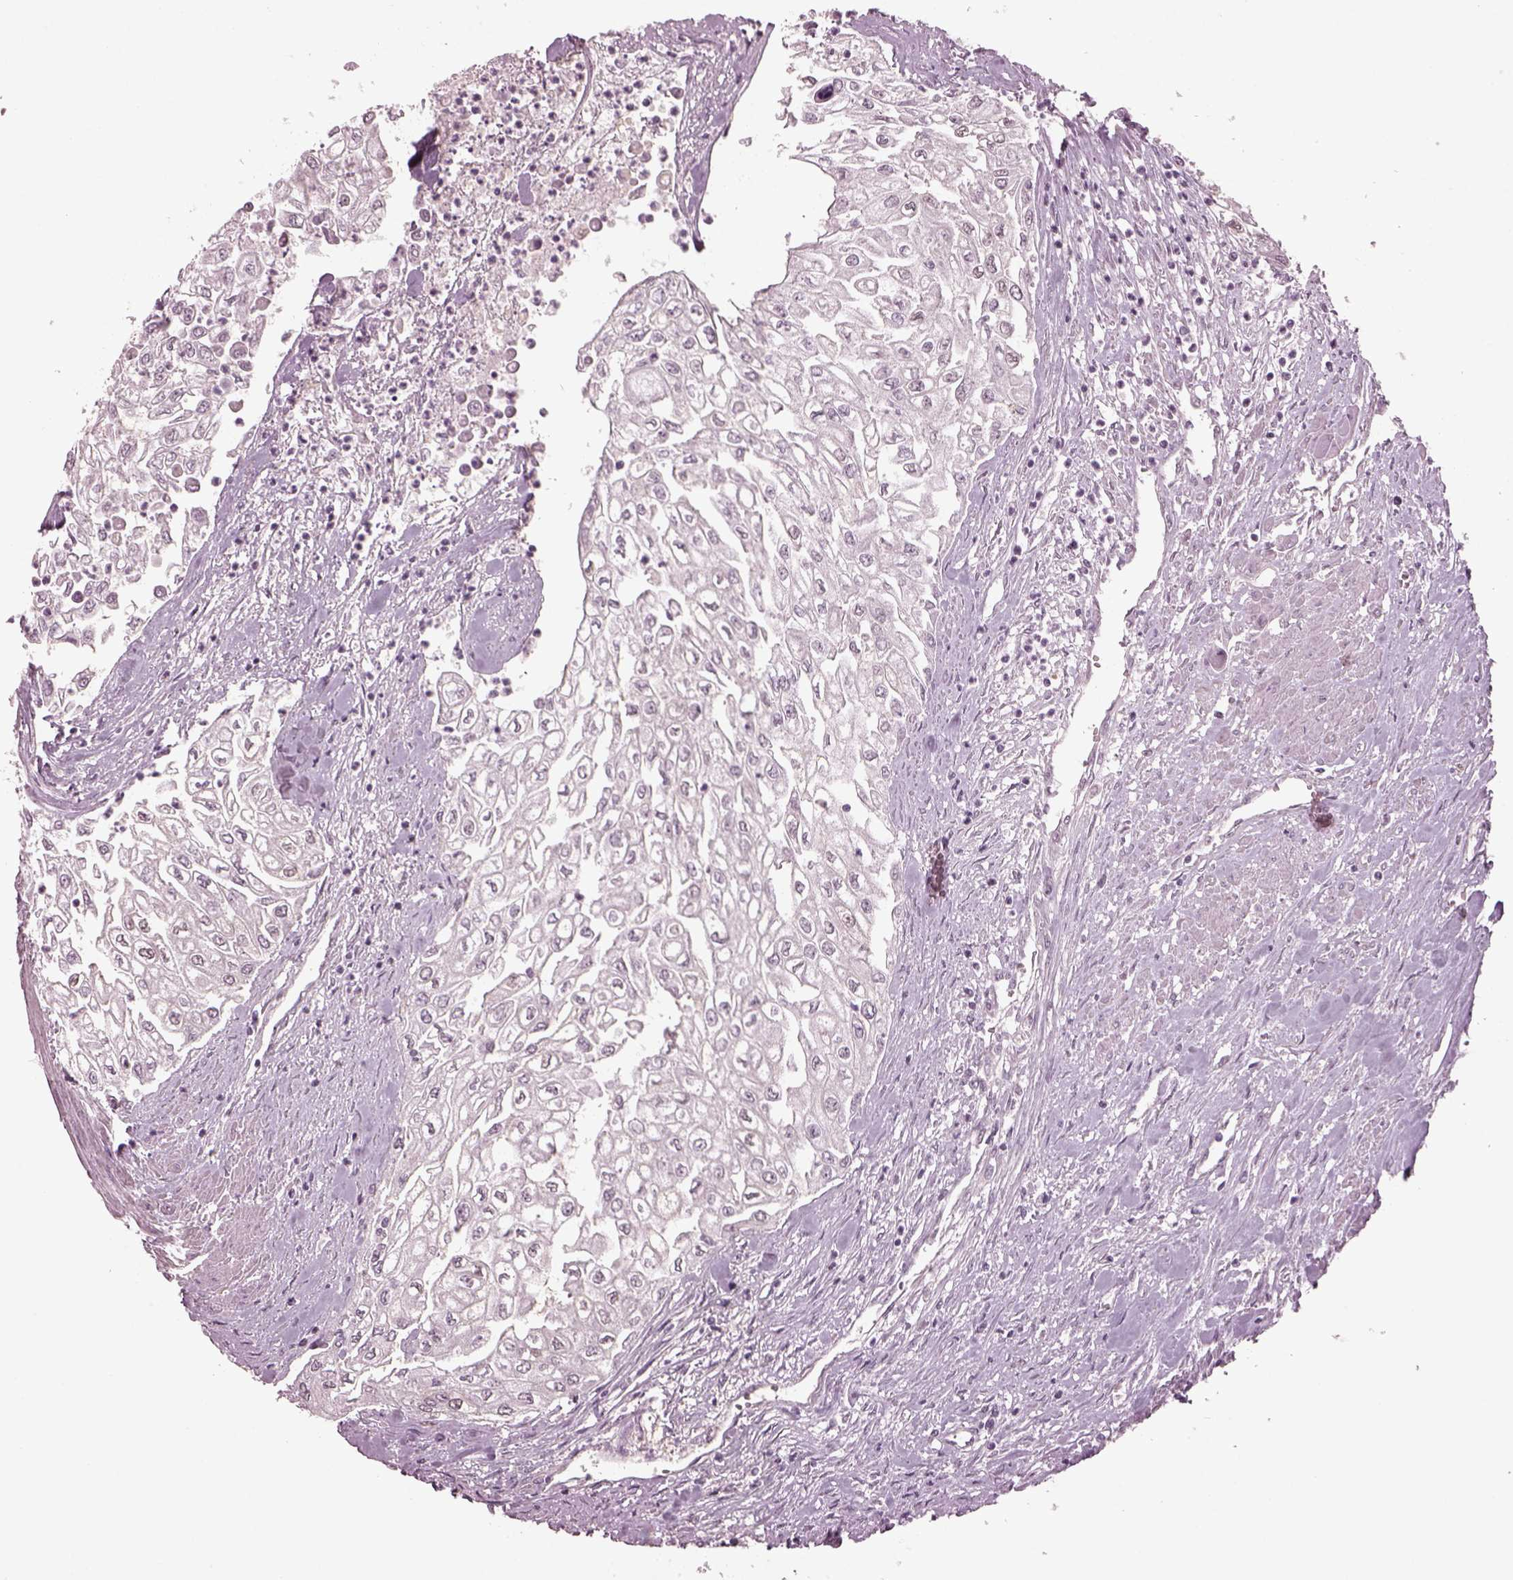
{"staining": {"intensity": "negative", "quantity": "none", "location": "none"}, "tissue": "urothelial cancer", "cell_type": "Tumor cells", "image_type": "cancer", "snomed": [{"axis": "morphology", "description": "Urothelial carcinoma, High grade"}, {"axis": "topography", "description": "Urinary bladder"}], "caption": "Tumor cells show no significant expression in high-grade urothelial carcinoma.", "gene": "CLCN4", "patient": {"sex": "male", "age": 62}}